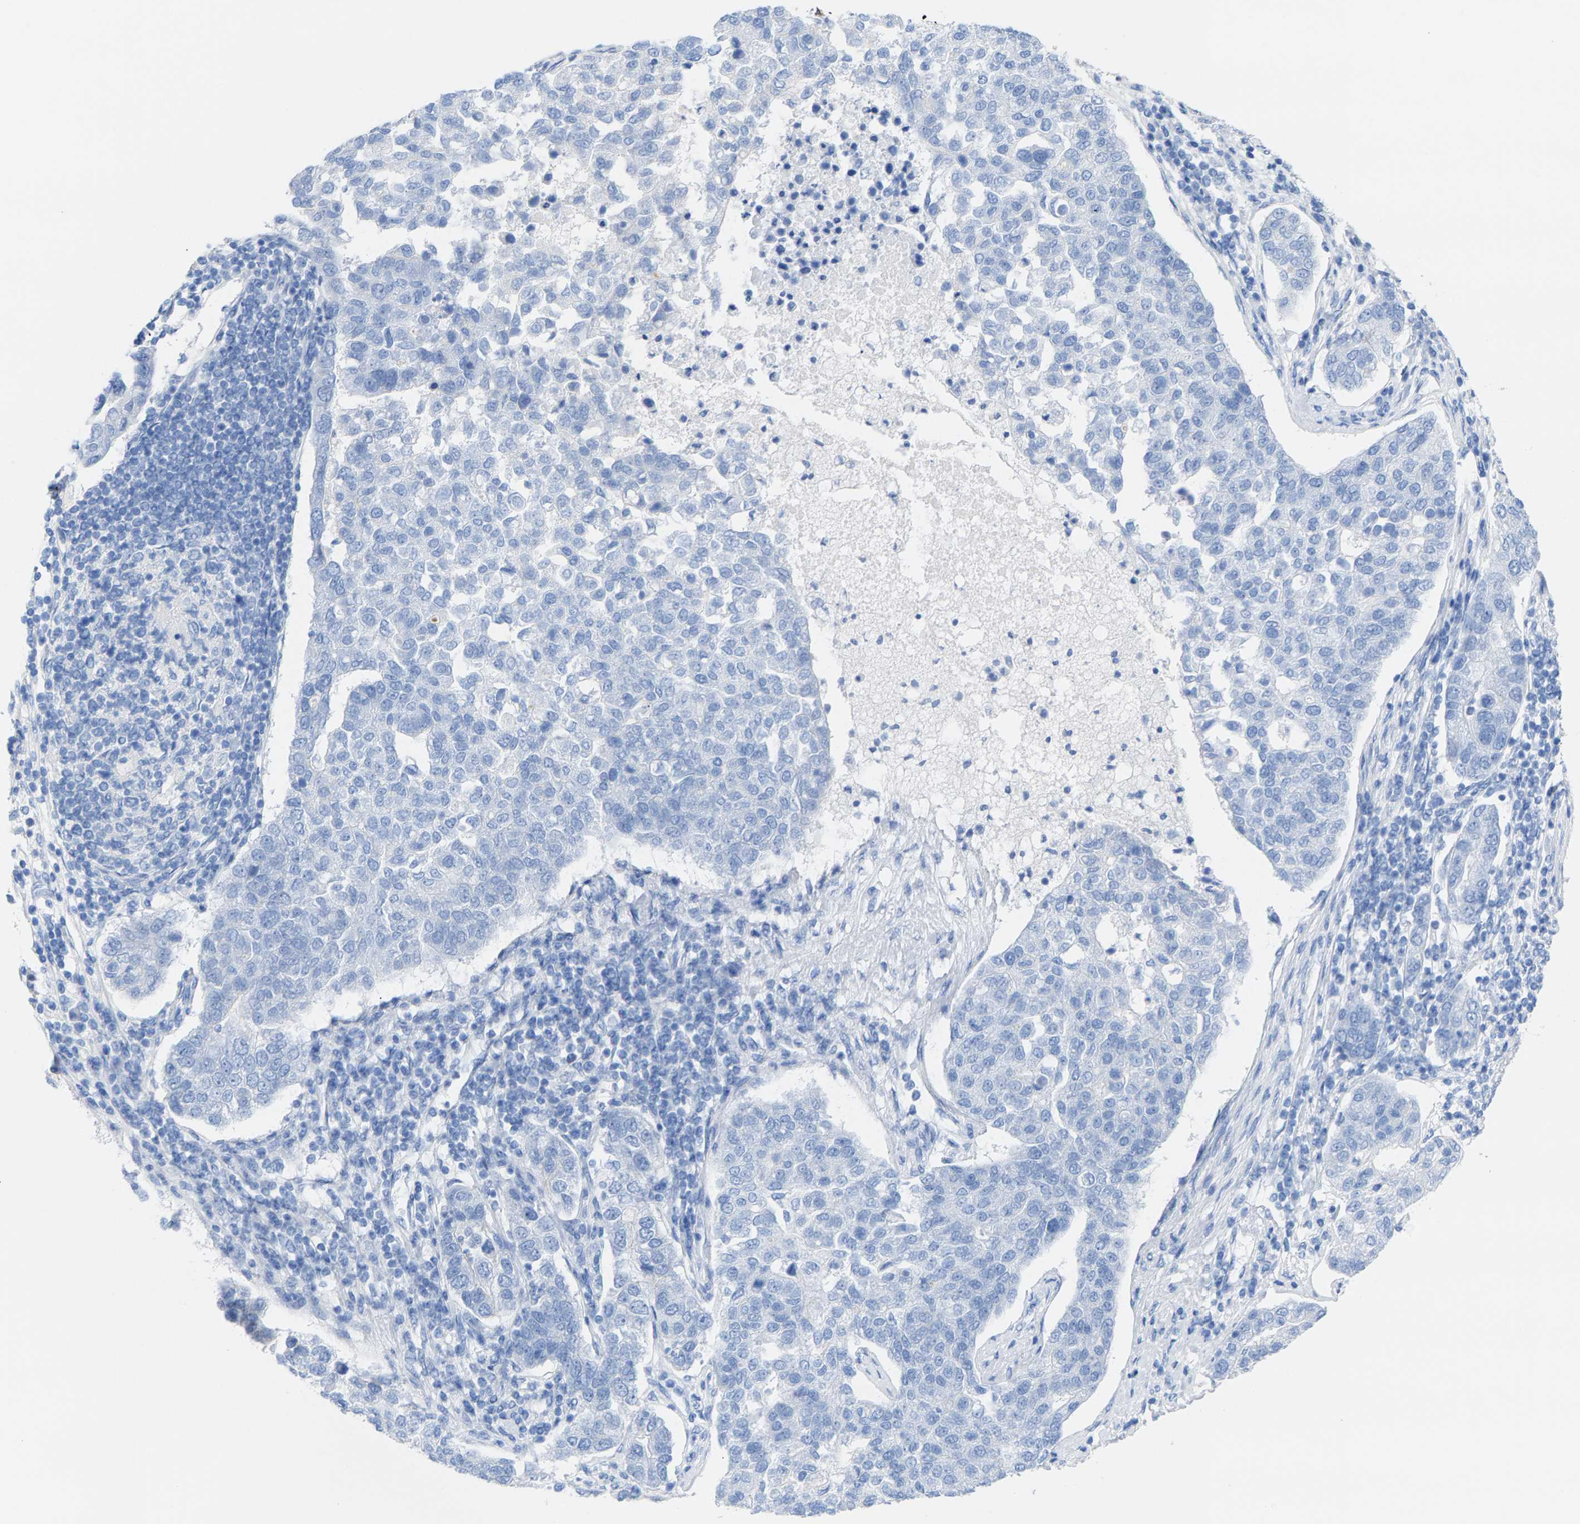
{"staining": {"intensity": "negative", "quantity": "none", "location": "none"}, "tissue": "pancreatic cancer", "cell_type": "Tumor cells", "image_type": "cancer", "snomed": [{"axis": "morphology", "description": "Adenocarcinoma, NOS"}, {"axis": "topography", "description": "Pancreas"}], "caption": "The image exhibits no significant positivity in tumor cells of pancreatic cancer (adenocarcinoma). (Immunohistochemistry (ihc), brightfield microscopy, high magnification).", "gene": "CPA1", "patient": {"sex": "female", "age": 61}}